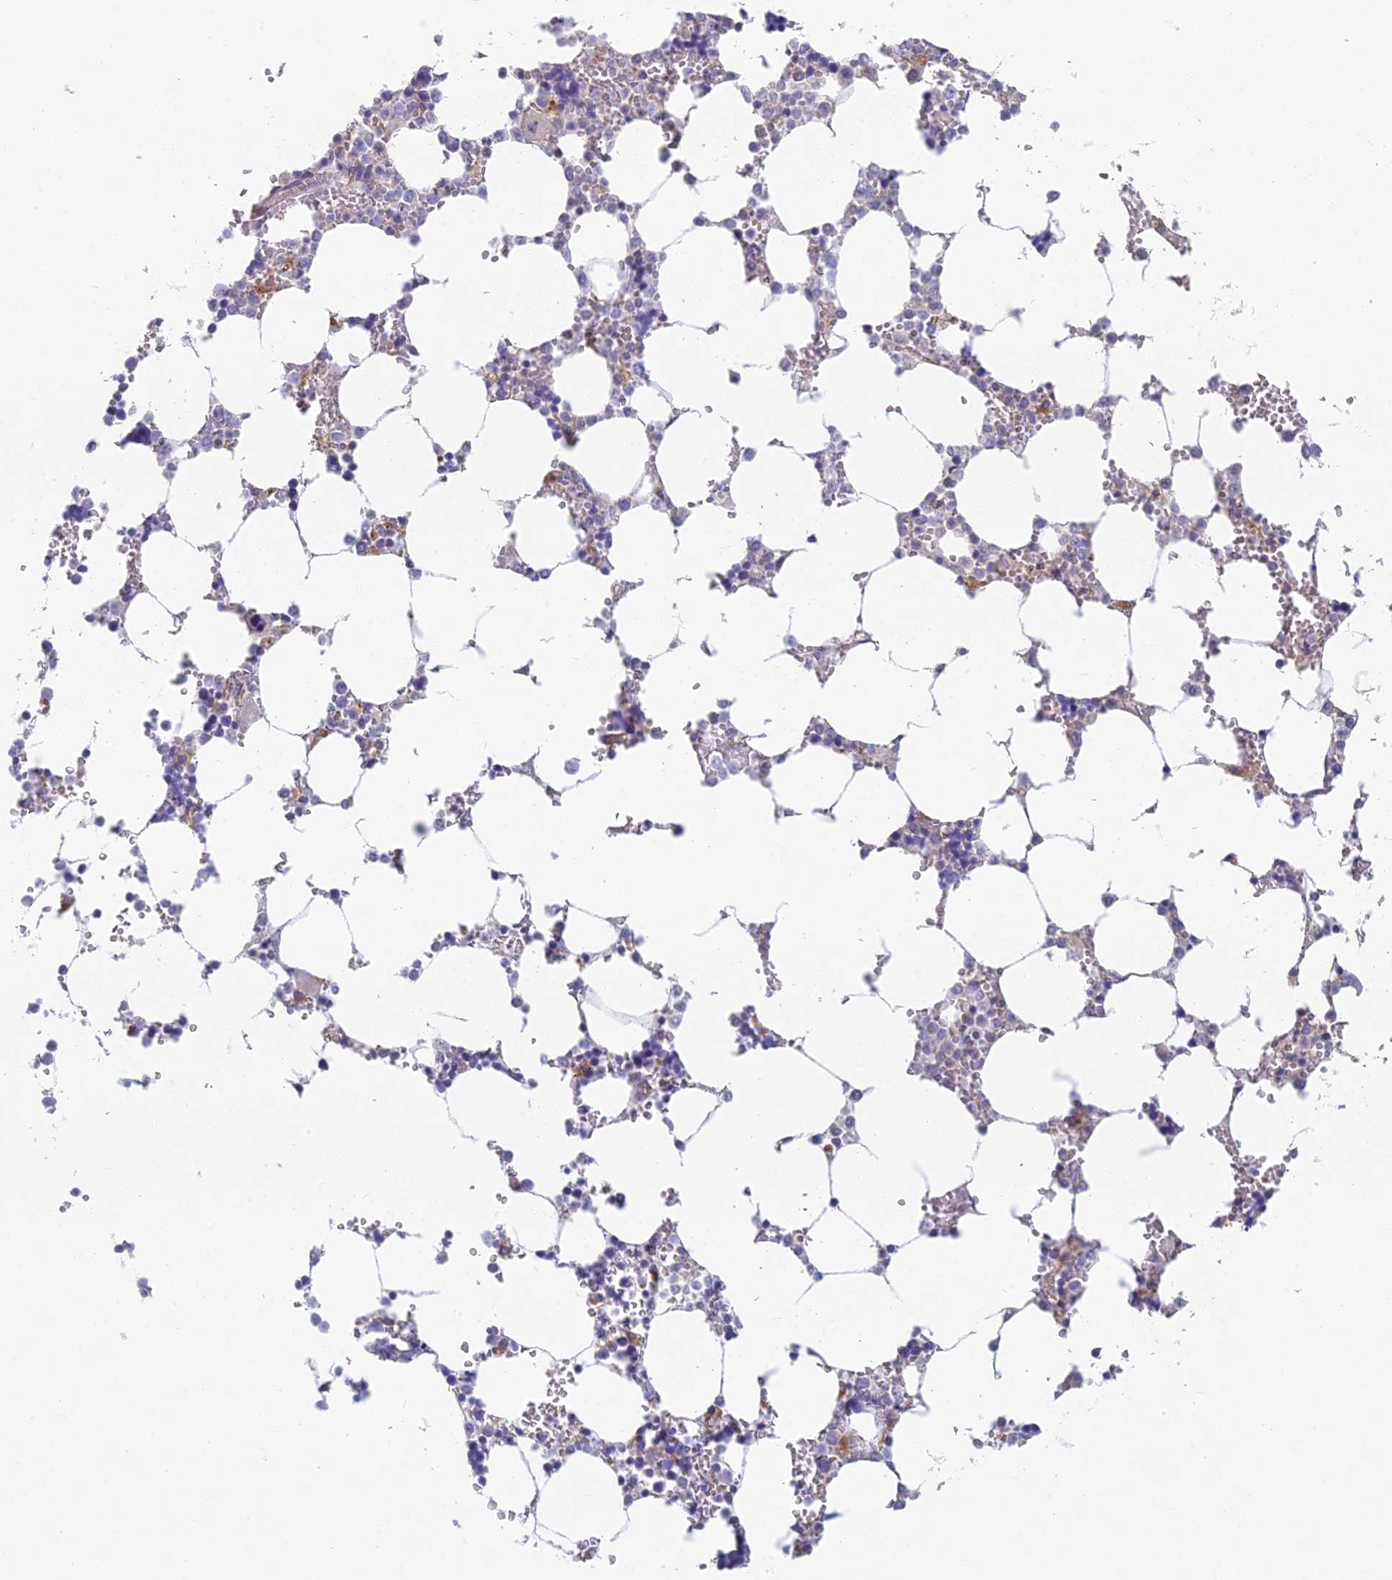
{"staining": {"intensity": "negative", "quantity": "none", "location": "none"}, "tissue": "bone marrow", "cell_type": "Hematopoietic cells", "image_type": "normal", "snomed": [{"axis": "morphology", "description": "Normal tissue, NOS"}, {"axis": "topography", "description": "Bone marrow"}], "caption": "Bone marrow was stained to show a protein in brown. There is no significant positivity in hematopoietic cells. (Immunohistochemistry (ihc), brightfield microscopy, high magnification).", "gene": "FERD3L", "patient": {"sex": "male", "age": 64}}